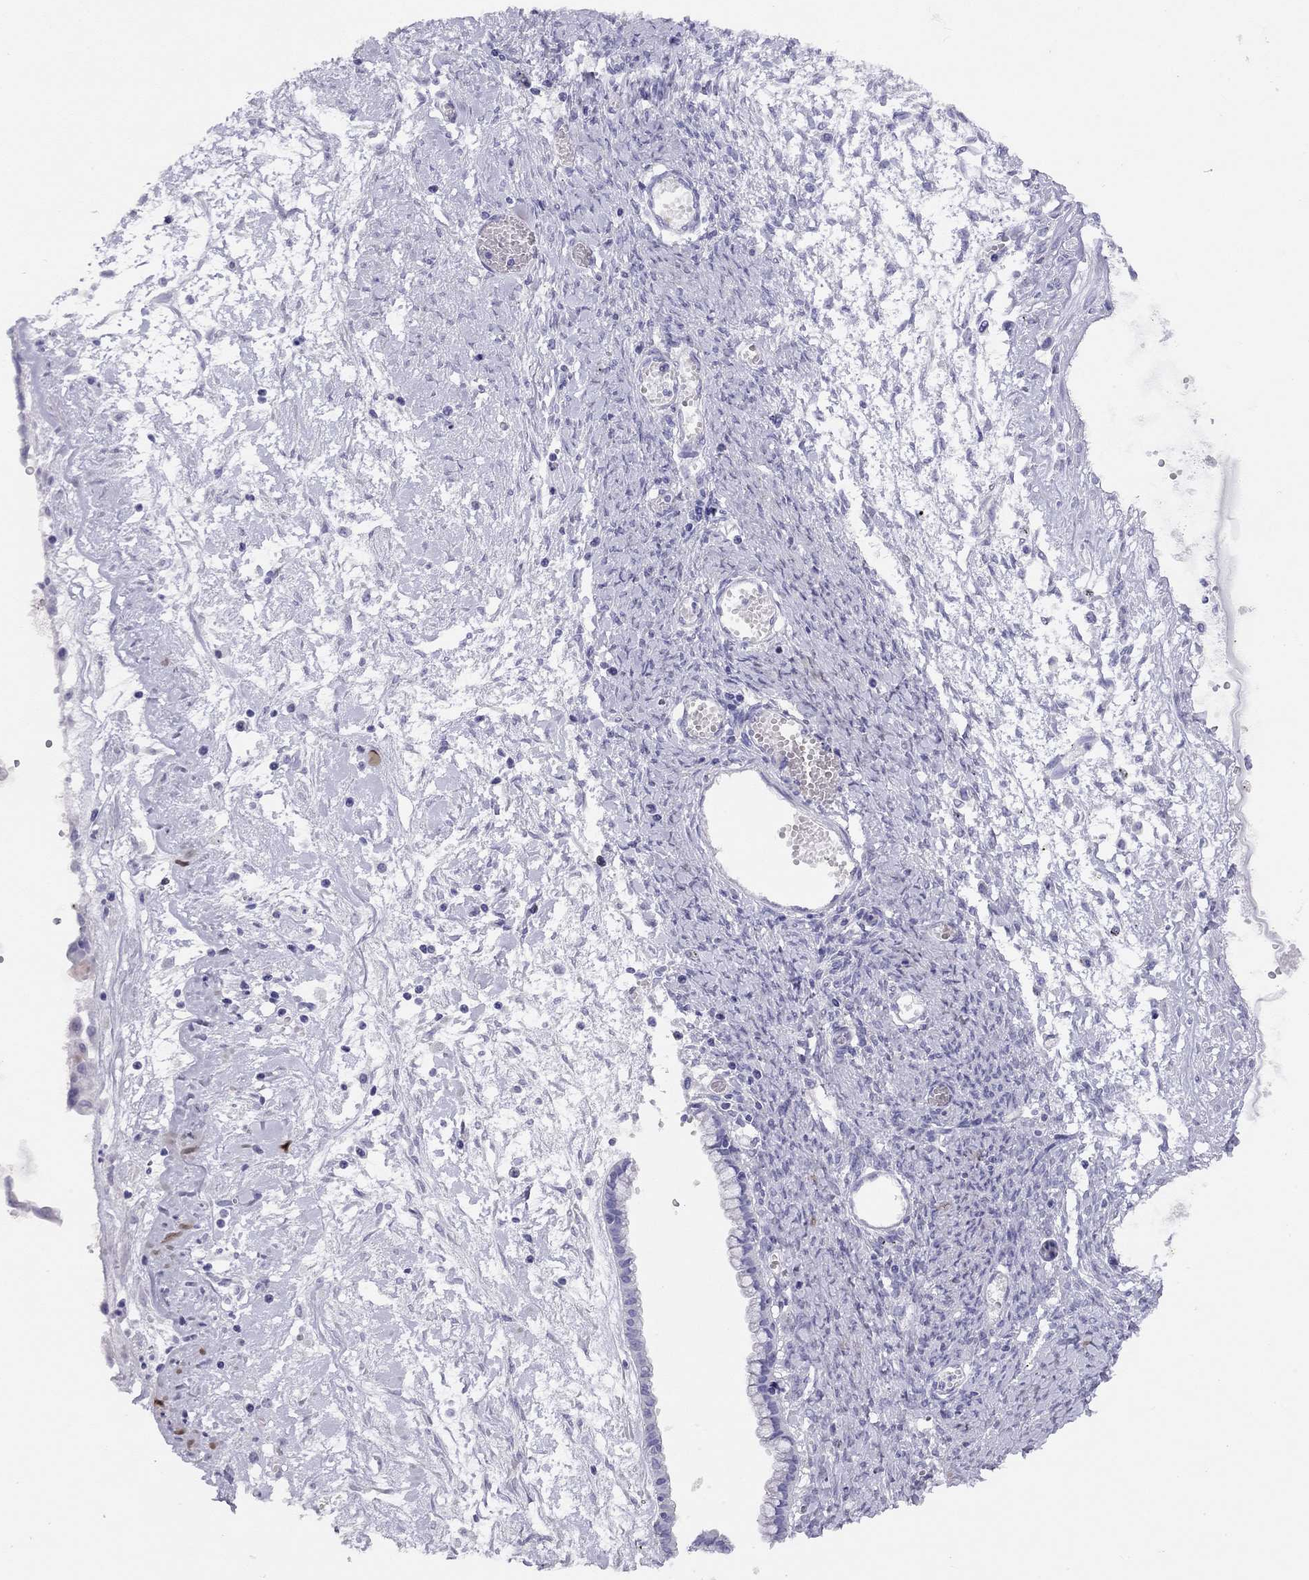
{"staining": {"intensity": "negative", "quantity": "none", "location": "none"}, "tissue": "ovarian cancer", "cell_type": "Tumor cells", "image_type": "cancer", "snomed": [{"axis": "morphology", "description": "Cystadenocarcinoma, mucinous, NOS"}, {"axis": "topography", "description": "Ovary"}], "caption": "An immunohistochemistry micrograph of ovarian cancer is shown. There is no staining in tumor cells of ovarian cancer. (Immunohistochemistry, brightfield microscopy, high magnification).", "gene": "LRIT2", "patient": {"sex": "female", "age": 67}}